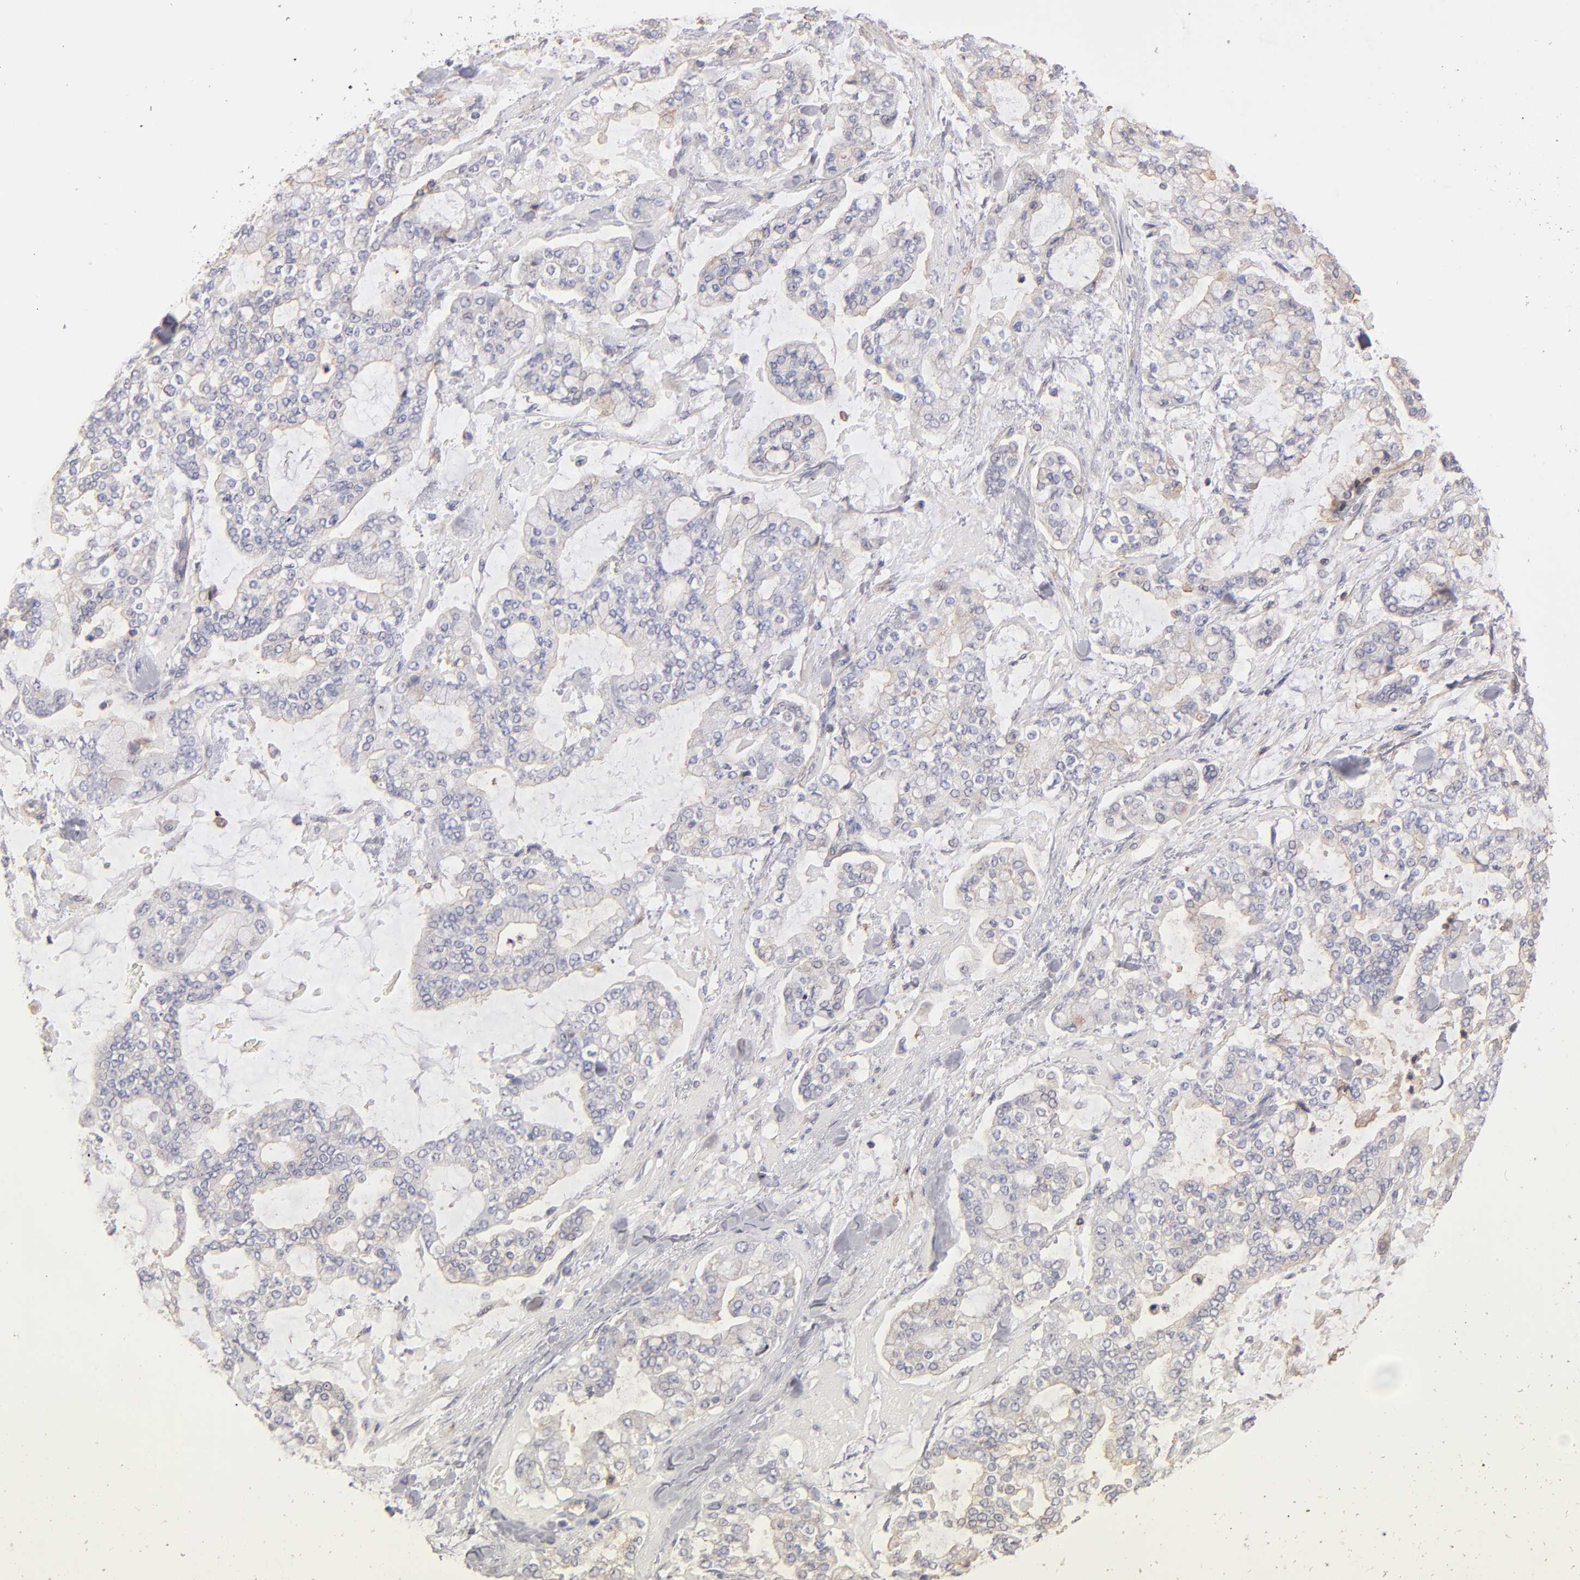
{"staining": {"intensity": "negative", "quantity": "none", "location": "none"}, "tissue": "stomach cancer", "cell_type": "Tumor cells", "image_type": "cancer", "snomed": [{"axis": "morphology", "description": "Normal tissue, NOS"}, {"axis": "morphology", "description": "Adenocarcinoma, NOS"}, {"axis": "topography", "description": "Stomach, upper"}, {"axis": "topography", "description": "Stomach"}], "caption": "This is an immunohistochemistry (IHC) image of adenocarcinoma (stomach). There is no positivity in tumor cells.", "gene": "ABCB1", "patient": {"sex": "male", "age": 76}}